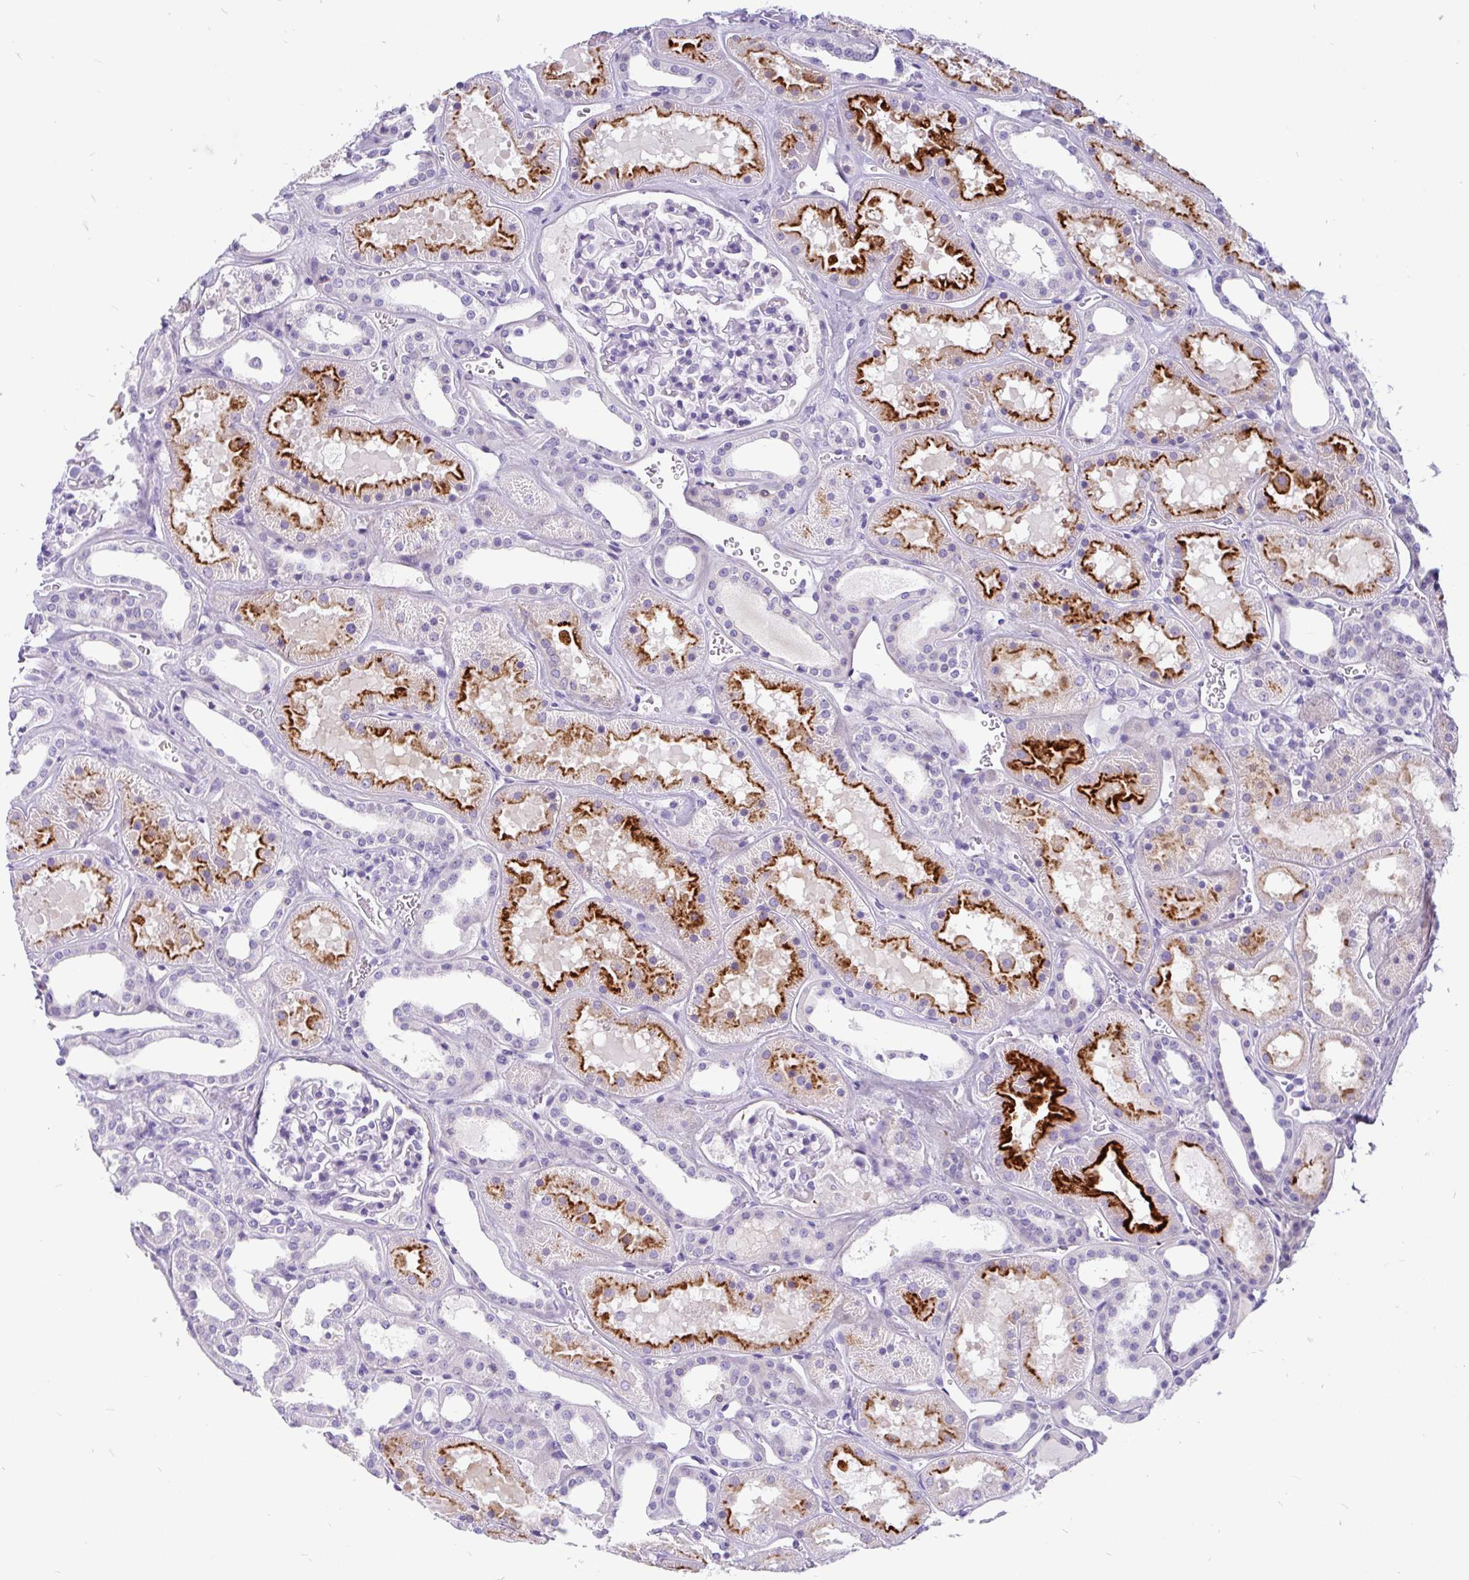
{"staining": {"intensity": "negative", "quantity": "none", "location": "none"}, "tissue": "kidney", "cell_type": "Cells in glomeruli", "image_type": "normal", "snomed": [{"axis": "morphology", "description": "Normal tissue, NOS"}, {"axis": "topography", "description": "Kidney"}], "caption": "The image reveals no significant positivity in cells in glomeruli of kidney.", "gene": "KIAA2013", "patient": {"sex": "female", "age": 41}}